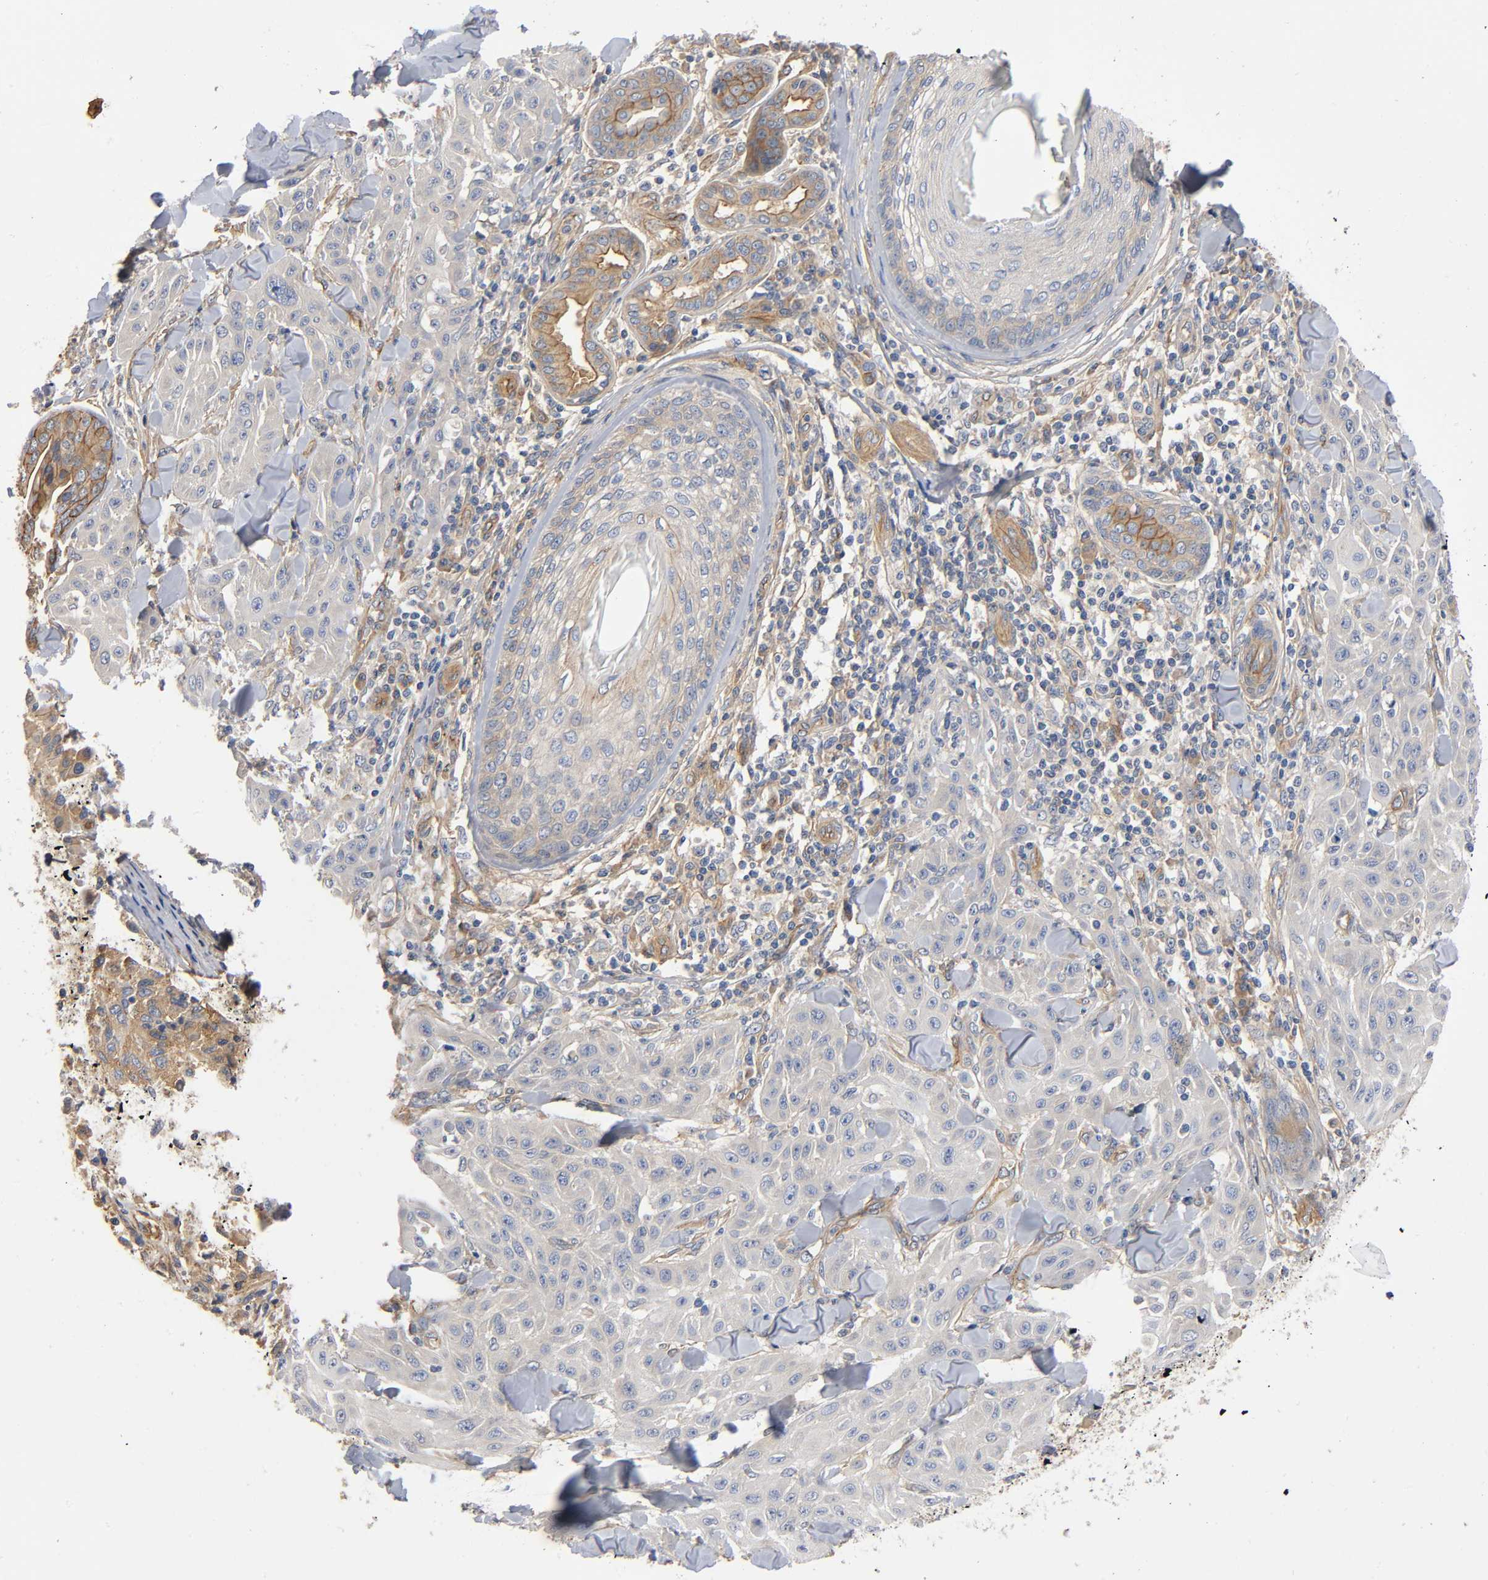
{"staining": {"intensity": "moderate", "quantity": "<25%", "location": "cytoplasmic/membranous"}, "tissue": "skin cancer", "cell_type": "Tumor cells", "image_type": "cancer", "snomed": [{"axis": "morphology", "description": "Squamous cell carcinoma, NOS"}, {"axis": "topography", "description": "Skin"}], "caption": "This is a micrograph of immunohistochemistry (IHC) staining of squamous cell carcinoma (skin), which shows moderate staining in the cytoplasmic/membranous of tumor cells.", "gene": "MARS1", "patient": {"sex": "male", "age": 24}}